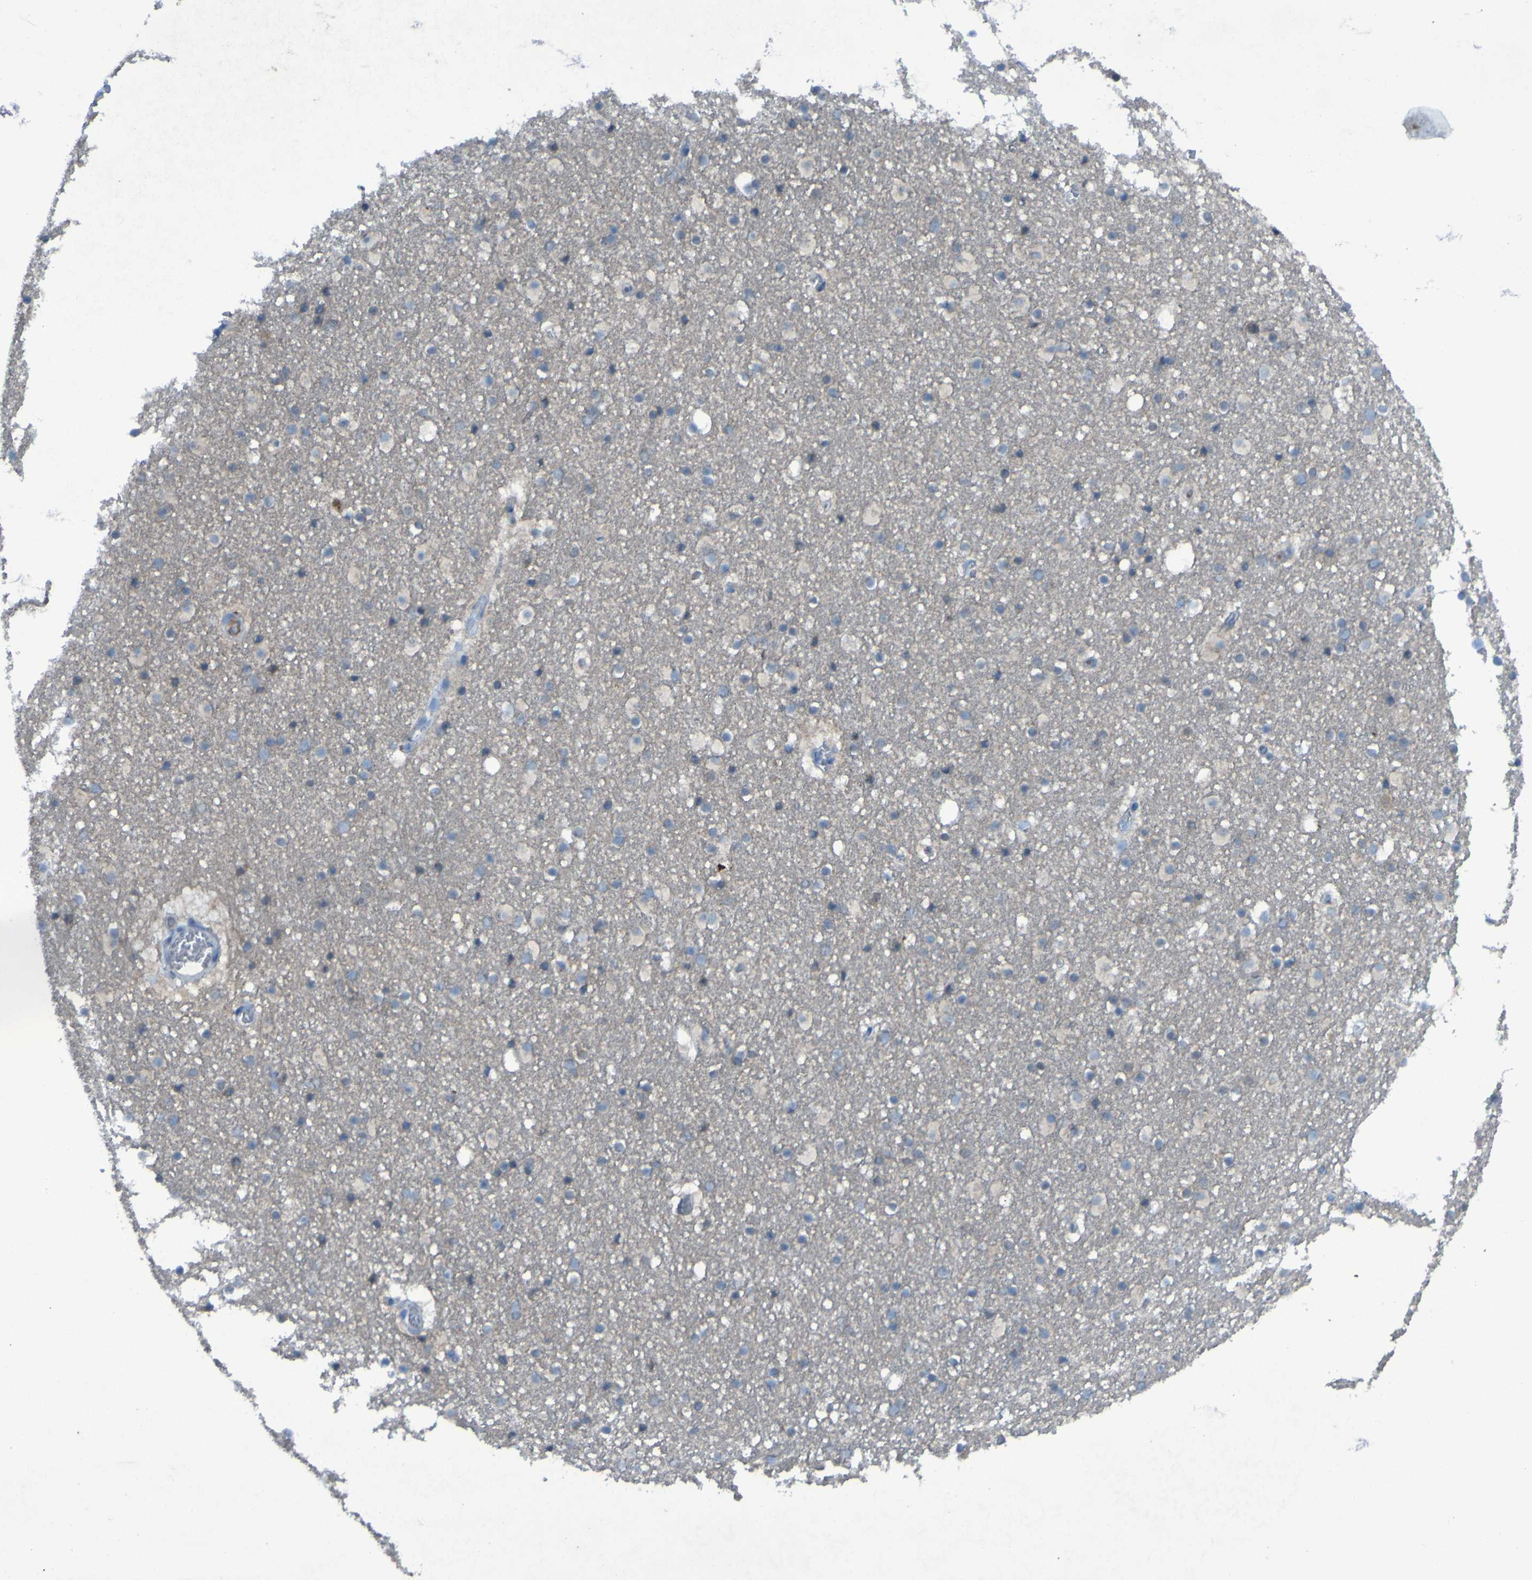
{"staining": {"intensity": "negative", "quantity": "none", "location": "none"}, "tissue": "caudate", "cell_type": "Glial cells", "image_type": "normal", "snomed": [{"axis": "morphology", "description": "Normal tissue, NOS"}, {"axis": "topography", "description": "Lateral ventricle wall"}], "caption": "Protein analysis of benign caudate reveals no significant positivity in glial cells. The staining is performed using DAB brown chromogen with nuclei counter-stained in using hematoxylin.", "gene": "SGK2", "patient": {"sex": "male", "age": 45}}